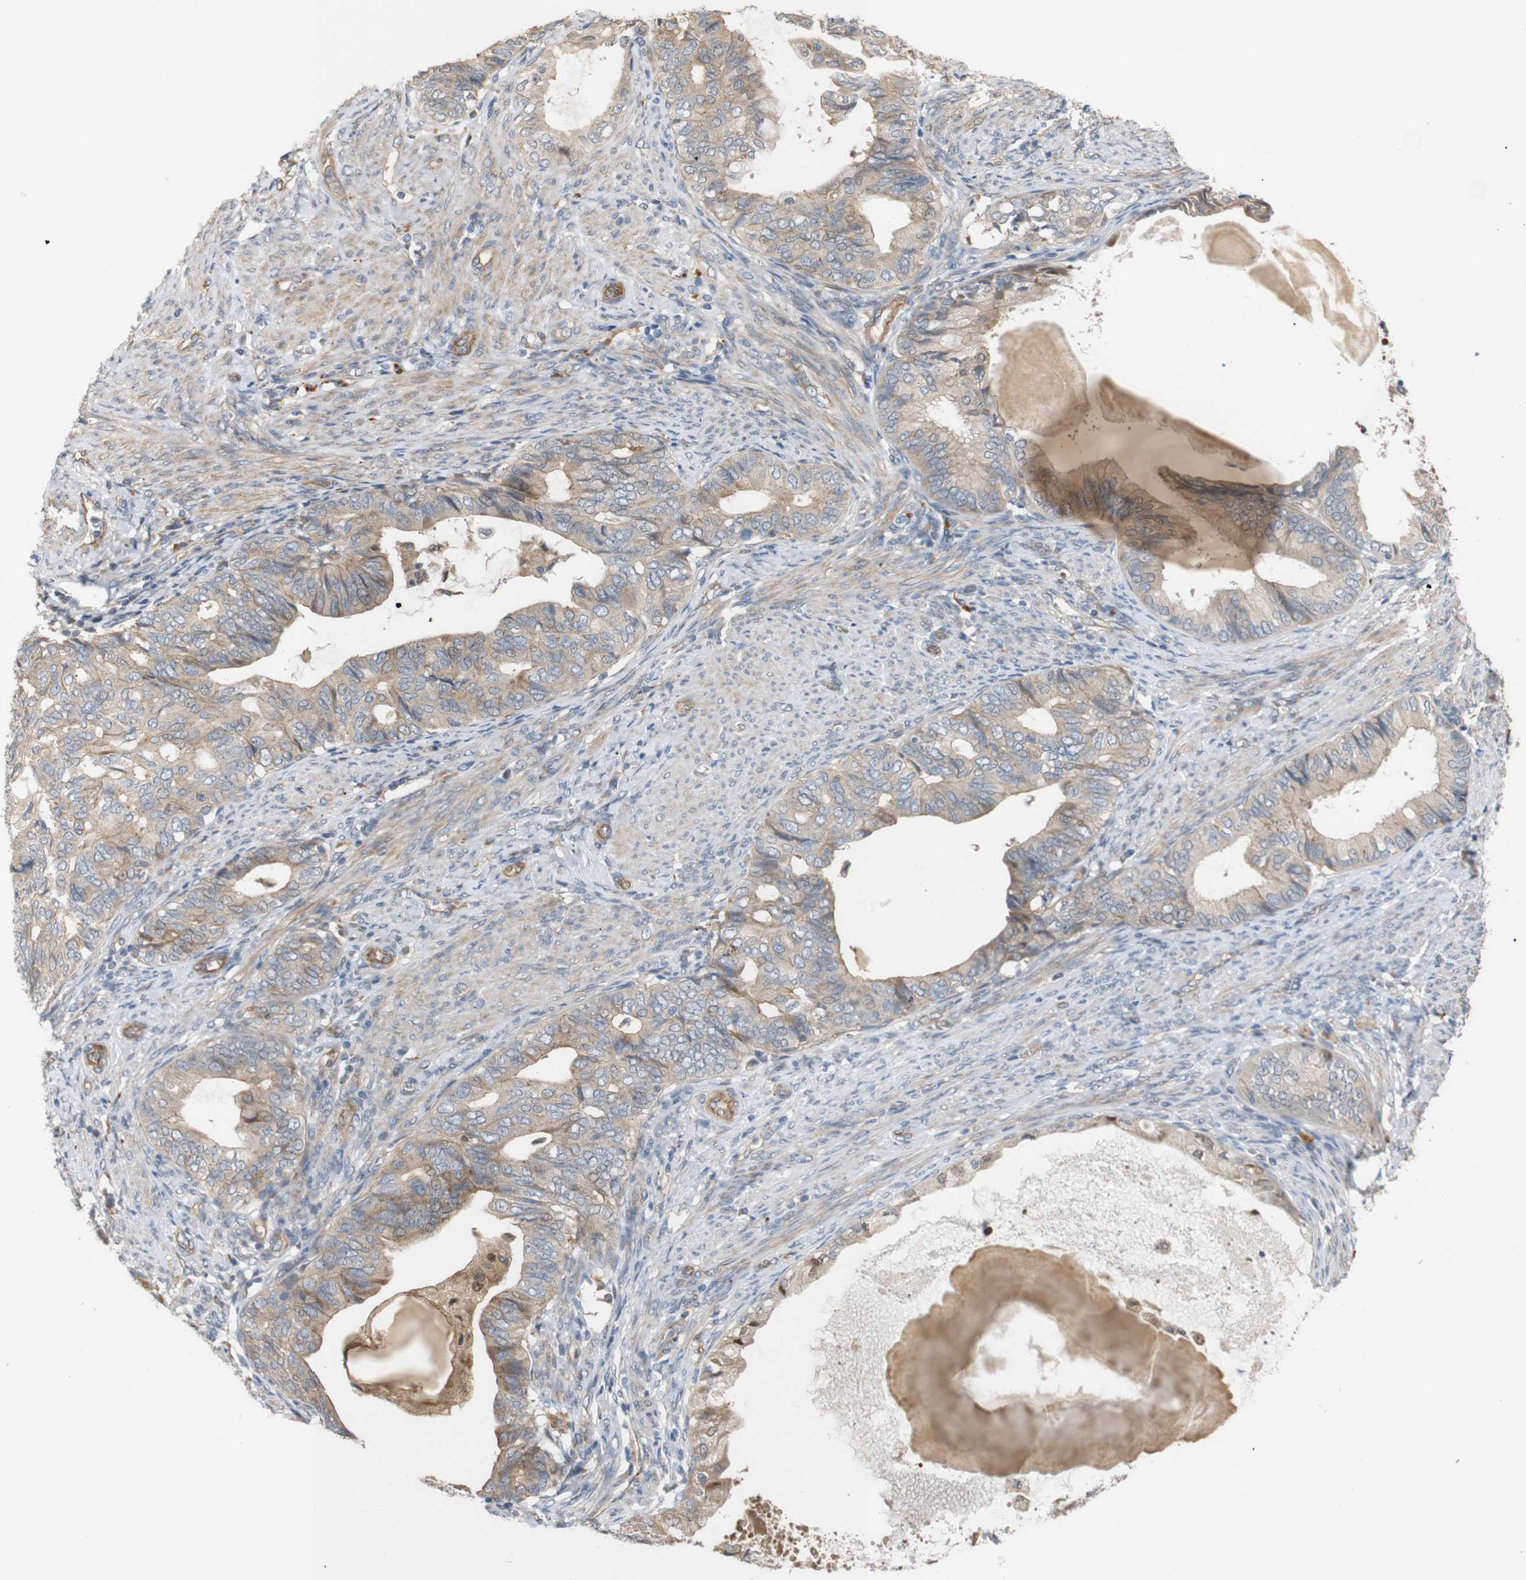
{"staining": {"intensity": "weak", "quantity": ">75%", "location": "cytoplasmic/membranous"}, "tissue": "endometrial cancer", "cell_type": "Tumor cells", "image_type": "cancer", "snomed": [{"axis": "morphology", "description": "Adenocarcinoma, NOS"}, {"axis": "topography", "description": "Endometrium"}], "caption": "Adenocarcinoma (endometrial) tissue exhibits weak cytoplasmic/membranous staining in about >75% of tumor cells, visualized by immunohistochemistry.", "gene": "RPTOR", "patient": {"sex": "female", "age": 86}}